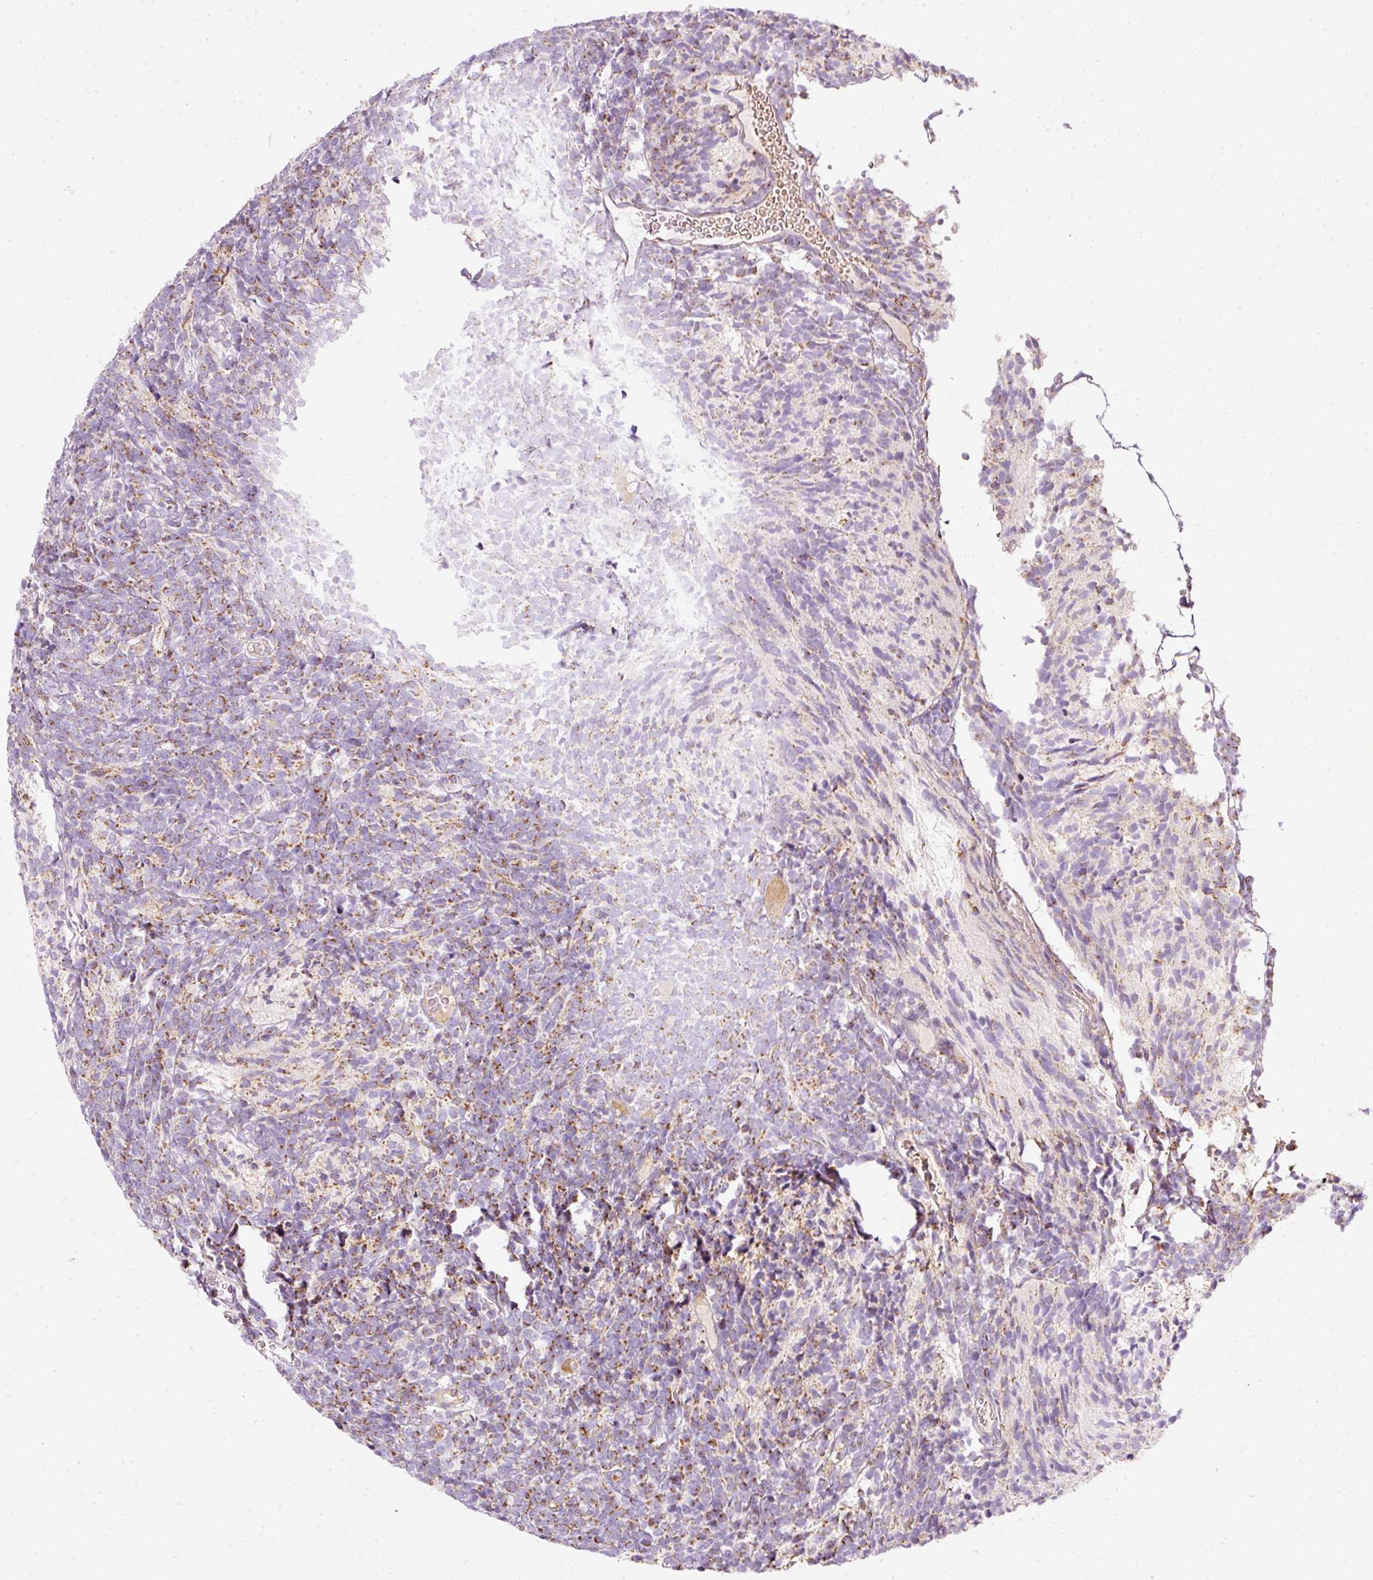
{"staining": {"intensity": "moderate", "quantity": "25%-75%", "location": "cytoplasmic/membranous"}, "tissue": "glioma", "cell_type": "Tumor cells", "image_type": "cancer", "snomed": [{"axis": "morphology", "description": "Glioma, malignant, Low grade"}, {"axis": "topography", "description": "Brain"}], "caption": "A high-resolution image shows immunohistochemistry staining of malignant glioma (low-grade), which shows moderate cytoplasmic/membranous expression in about 25%-75% of tumor cells. The staining was performed using DAB to visualize the protein expression in brown, while the nuclei were stained in blue with hematoxylin (Magnification: 20x).", "gene": "SDHA", "patient": {"sex": "female", "age": 1}}